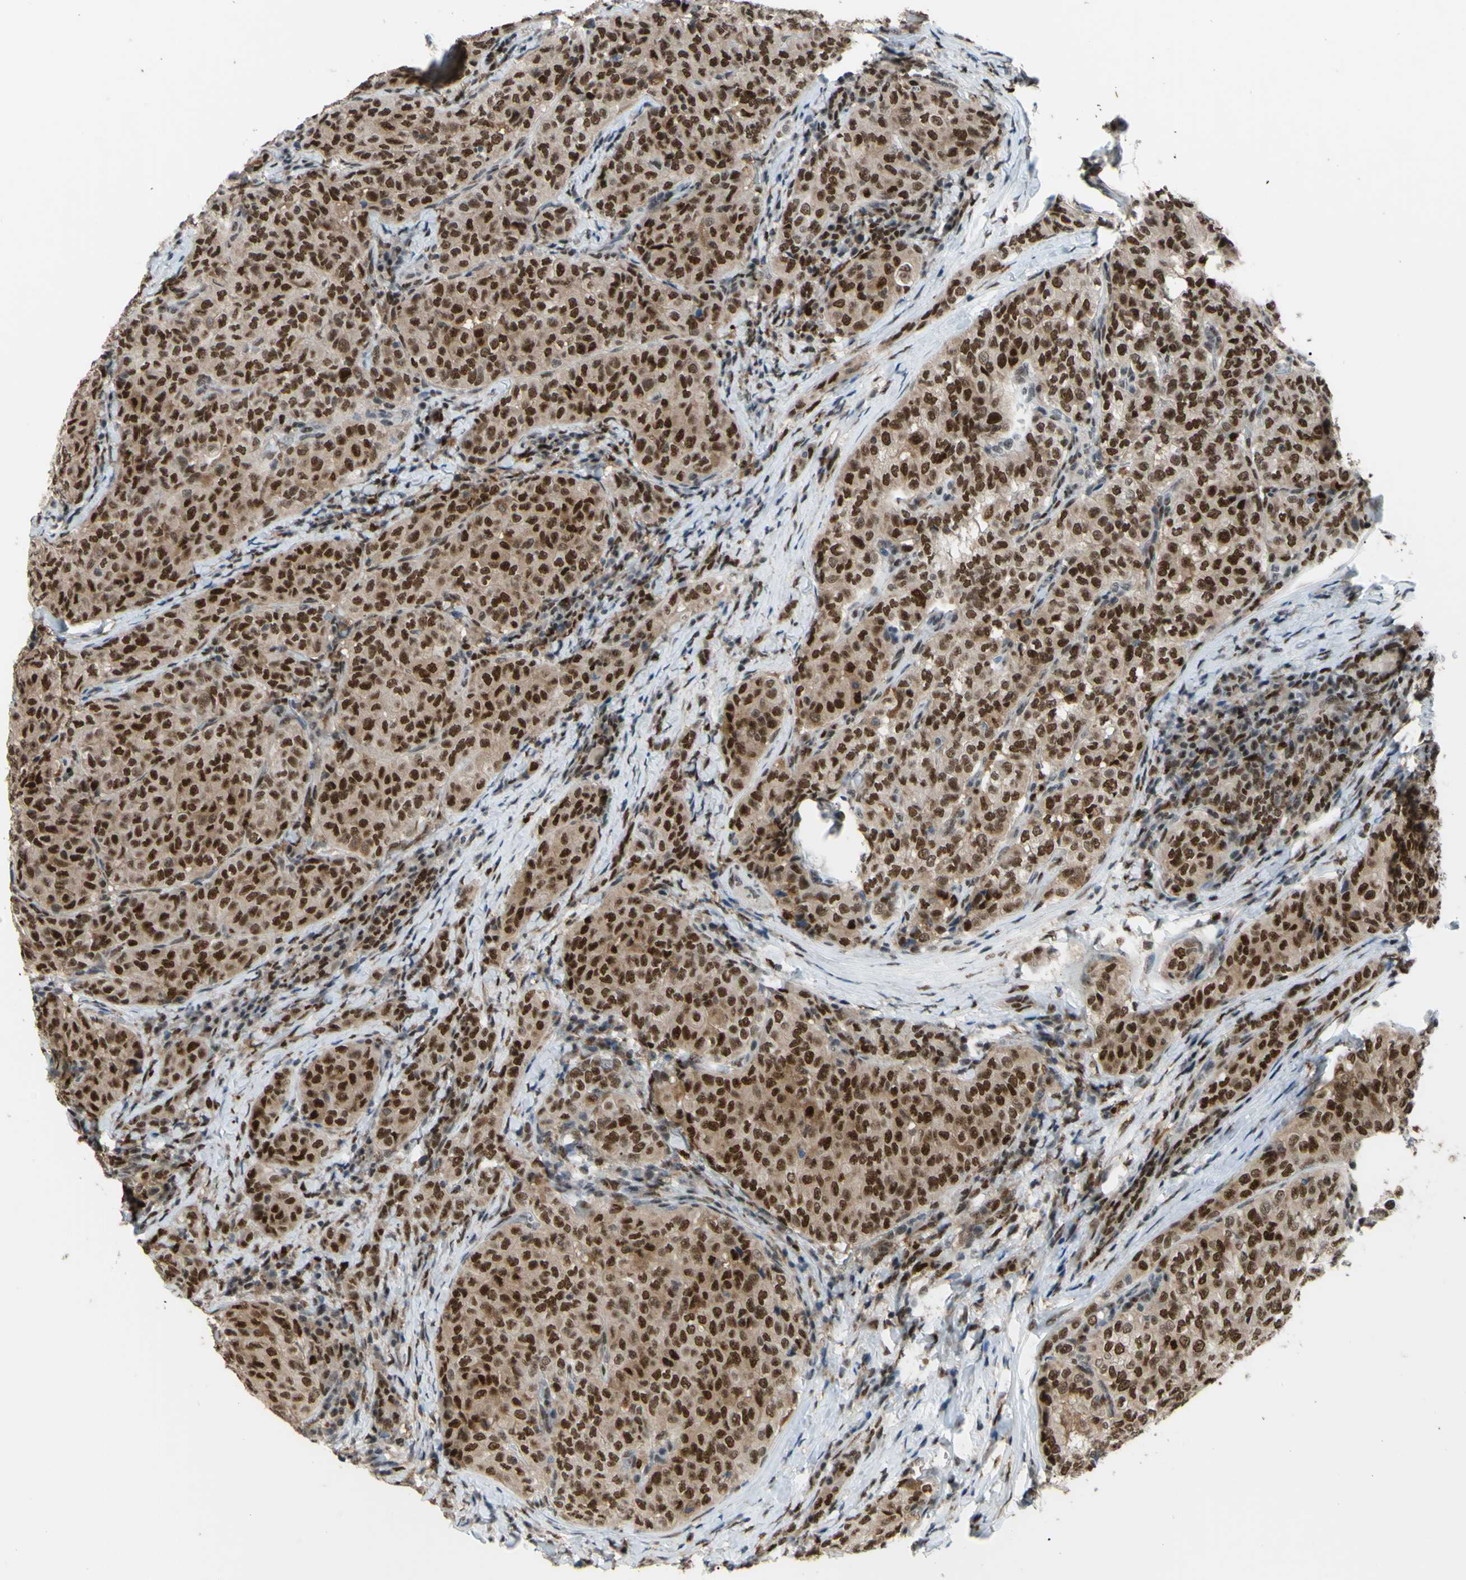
{"staining": {"intensity": "strong", "quantity": ">75%", "location": "cytoplasmic/membranous,nuclear"}, "tissue": "thyroid cancer", "cell_type": "Tumor cells", "image_type": "cancer", "snomed": [{"axis": "morphology", "description": "Normal tissue, NOS"}, {"axis": "morphology", "description": "Papillary adenocarcinoma, NOS"}, {"axis": "topography", "description": "Thyroid gland"}], "caption": "IHC image of human papillary adenocarcinoma (thyroid) stained for a protein (brown), which shows high levels of strong cytoplasmic/membranous and nuclear expression in approximately >75% of tumor cells.", "gene": "FKBP5", "patient": {"sex": "female", "age": 30}}